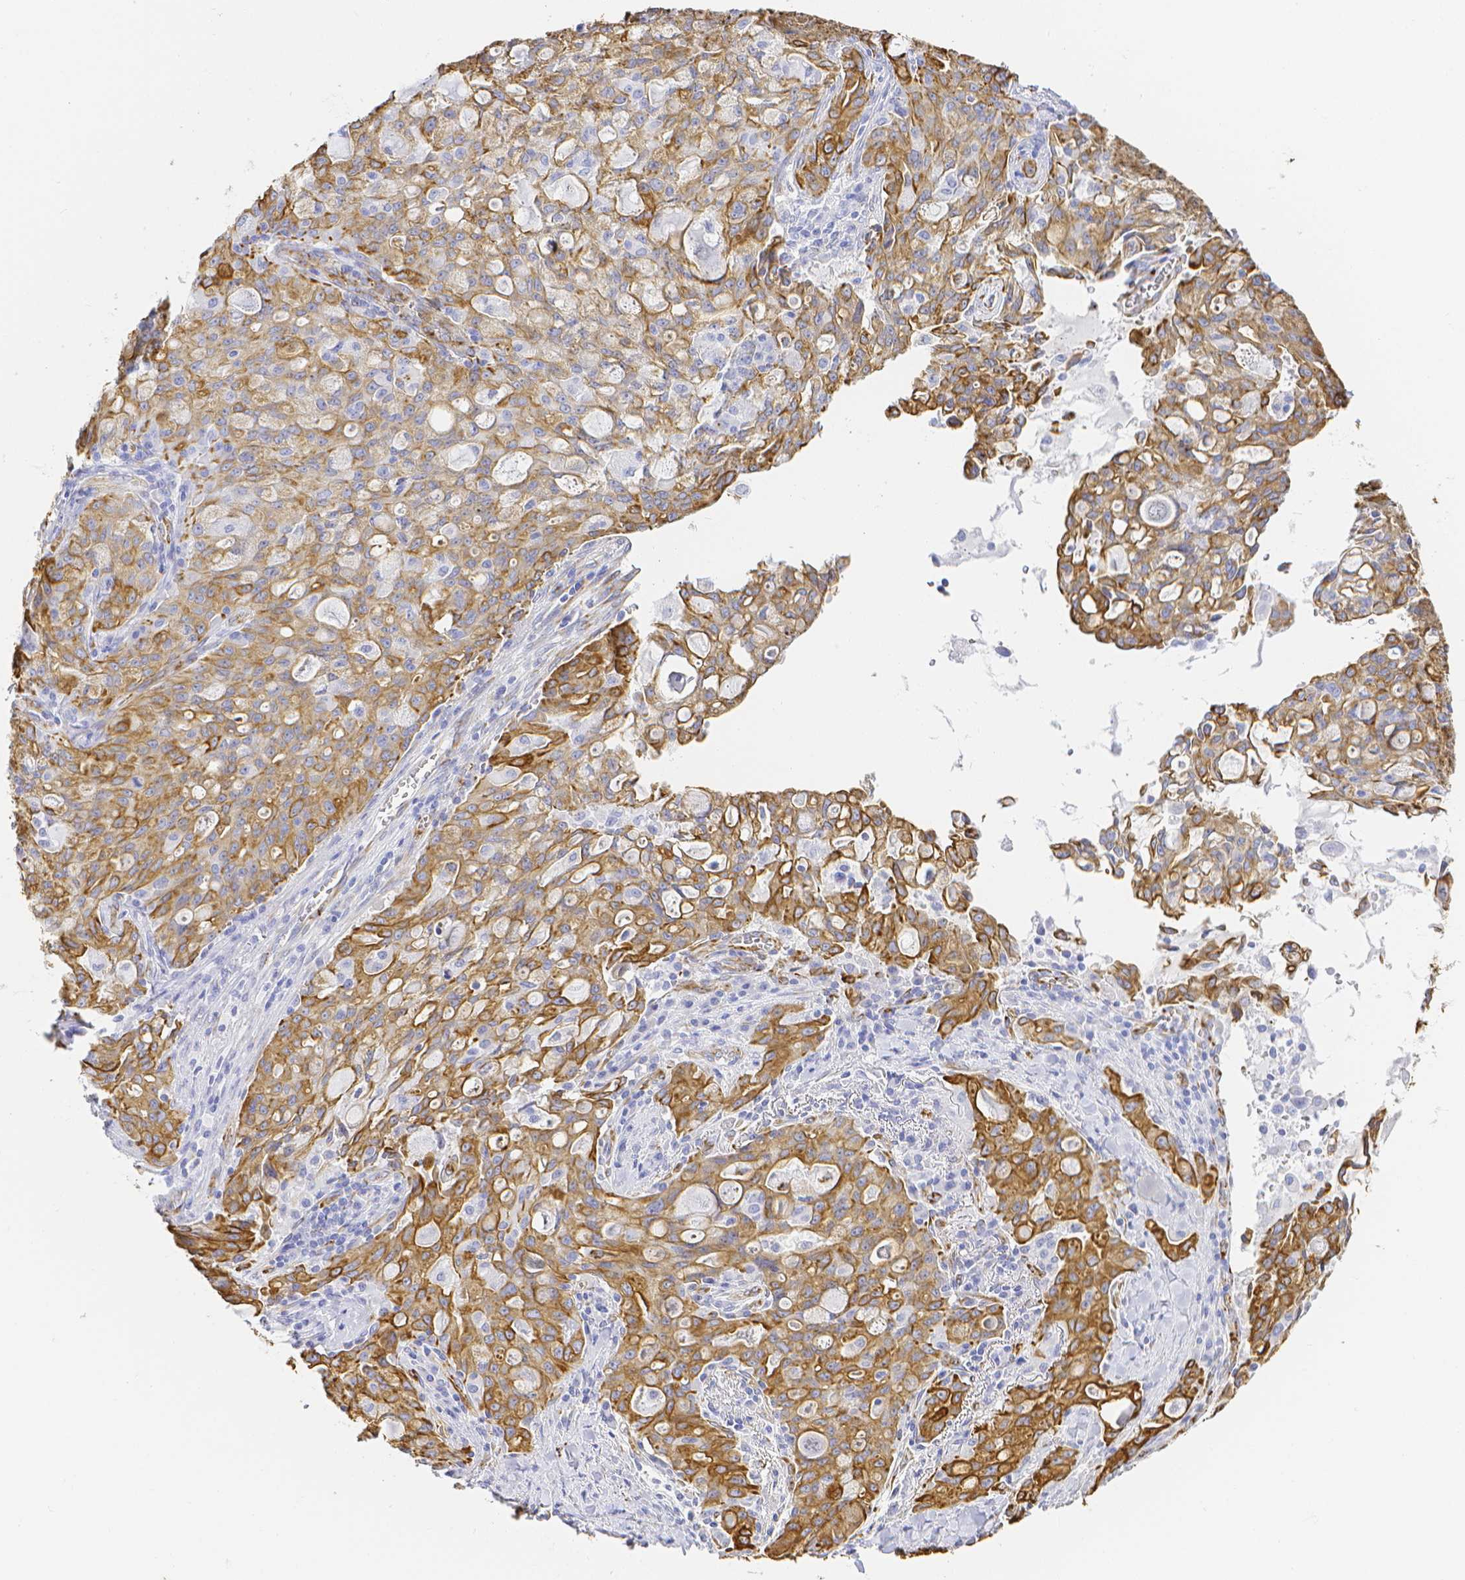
{"staining": {"intensity": "weak", "quantity": ">75%", "location": "cytoplasmic/membranous"}, "tissue": "lung cancer", "cell_type": "Tumor cells", "image_type": "cancer", "snomed": [{"axis": "morphology", "description": "Adenocarcinoma, NOS"}, {"axis": "topography", "description": "Lung"}], "caption": "Adenocarcinoma (lung) was stained to show a protein in brown. There is low levels of weak cytoplasmic/membranous positivity in approximately >75% of tumor cells. (DAB (3,3'-diaminobenzidine) IHC, brown staining for protein, blue staining for nuclei).", "gene": "SMURF1", "patient": {"sex": "female", "age": 44}}